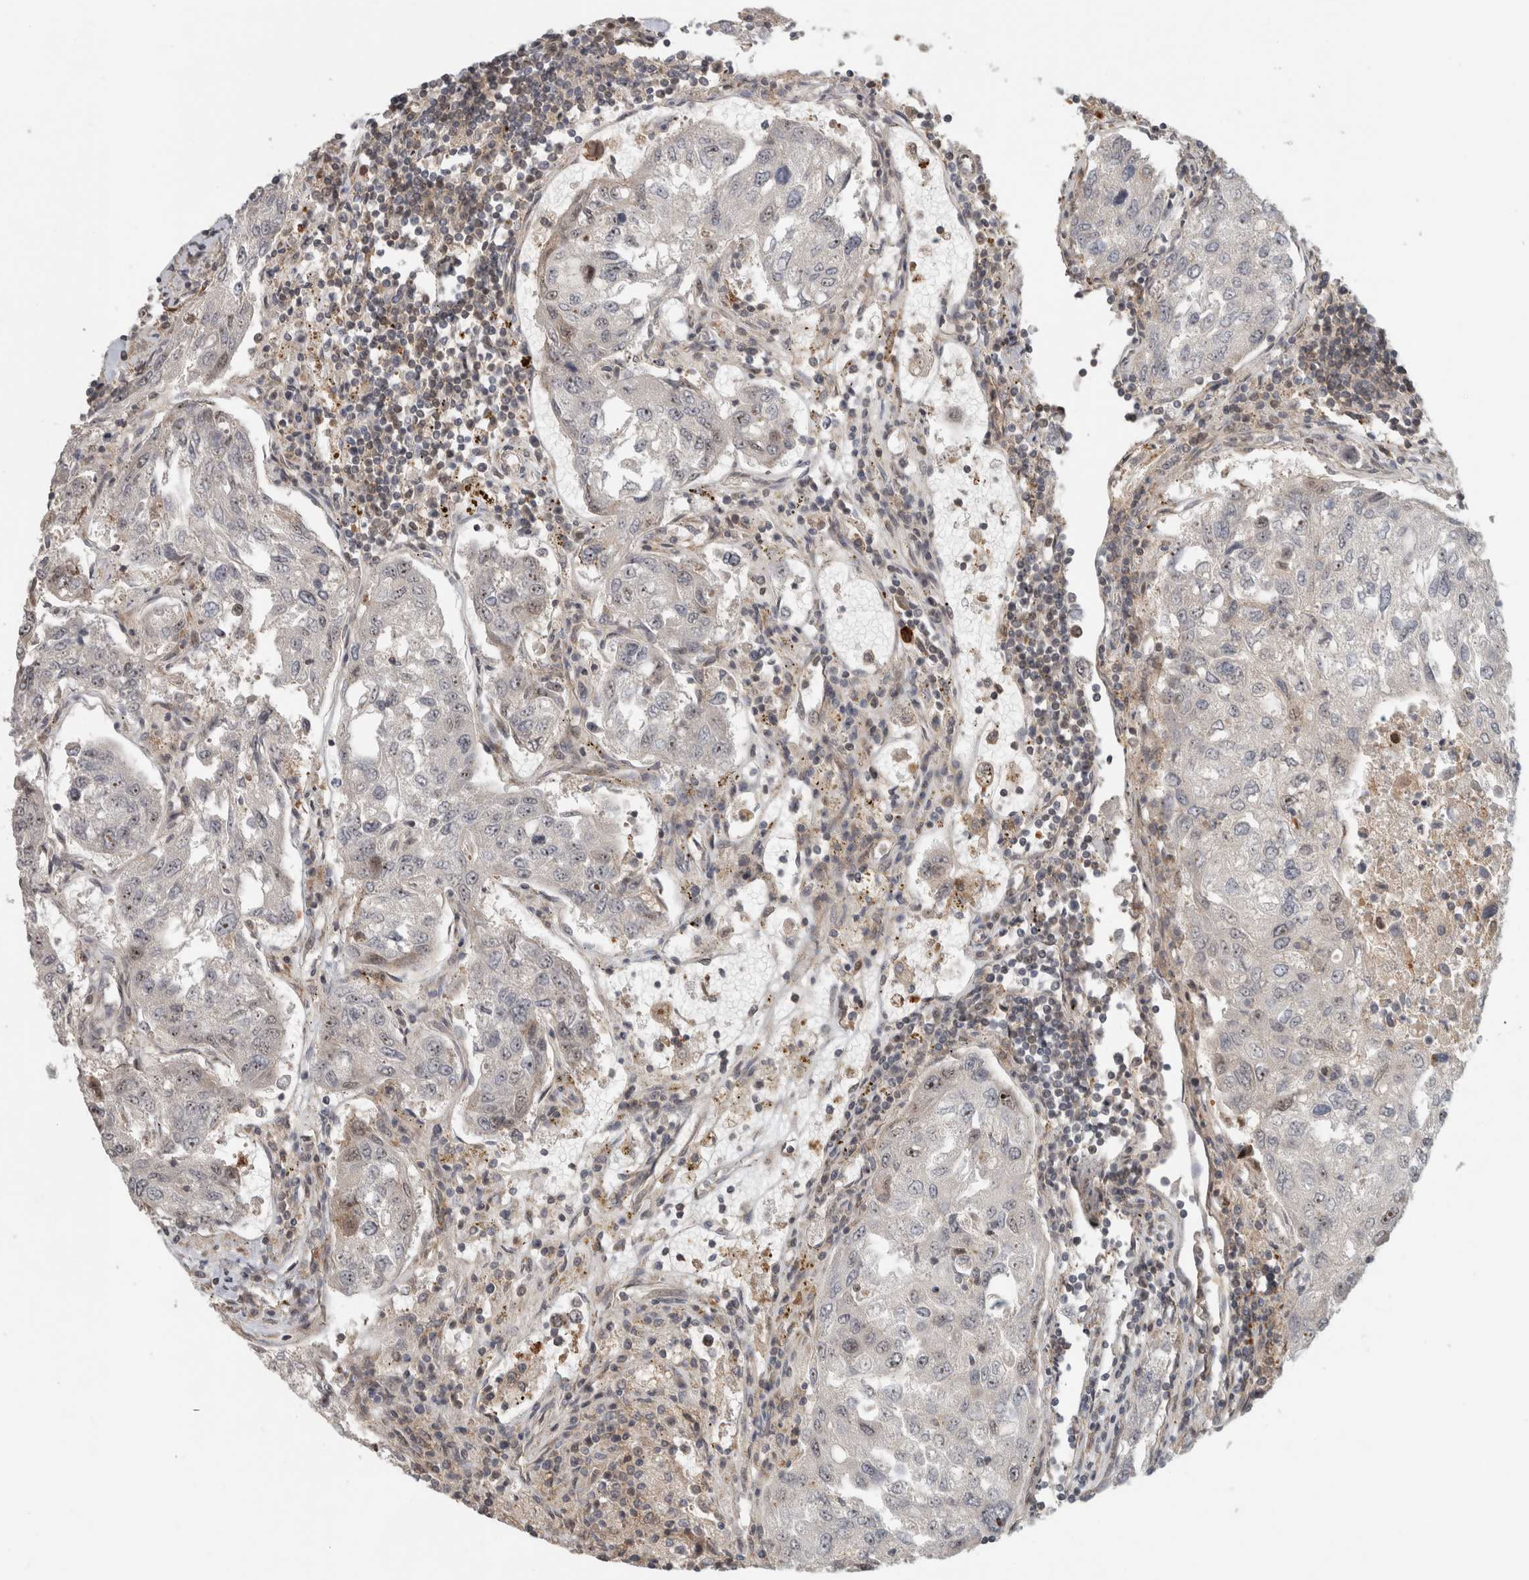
{"staining": {"intensity": "negative", "quantity": "none", "location": "none"}, "tissue": "urothelial cancer", "cell_type": "Tumor cells", "image_type": "cancer", "snomed": [{"axis": "morphology", "description": "Urothelial carcinoma, High grade"}, {"axis": "topography", "description": "Lymph node"}, {"axis": "topography", "description": "Urinary bladder"}], "caption": "Immunohistochemical staining of human urothelial cancer reveals no significant positivity in tumor cells. (Immunohistochemistry, brightfield microscopy, high magnification).", "gene": "WASF2", "patient": {"sex": "male", "age": 51}}